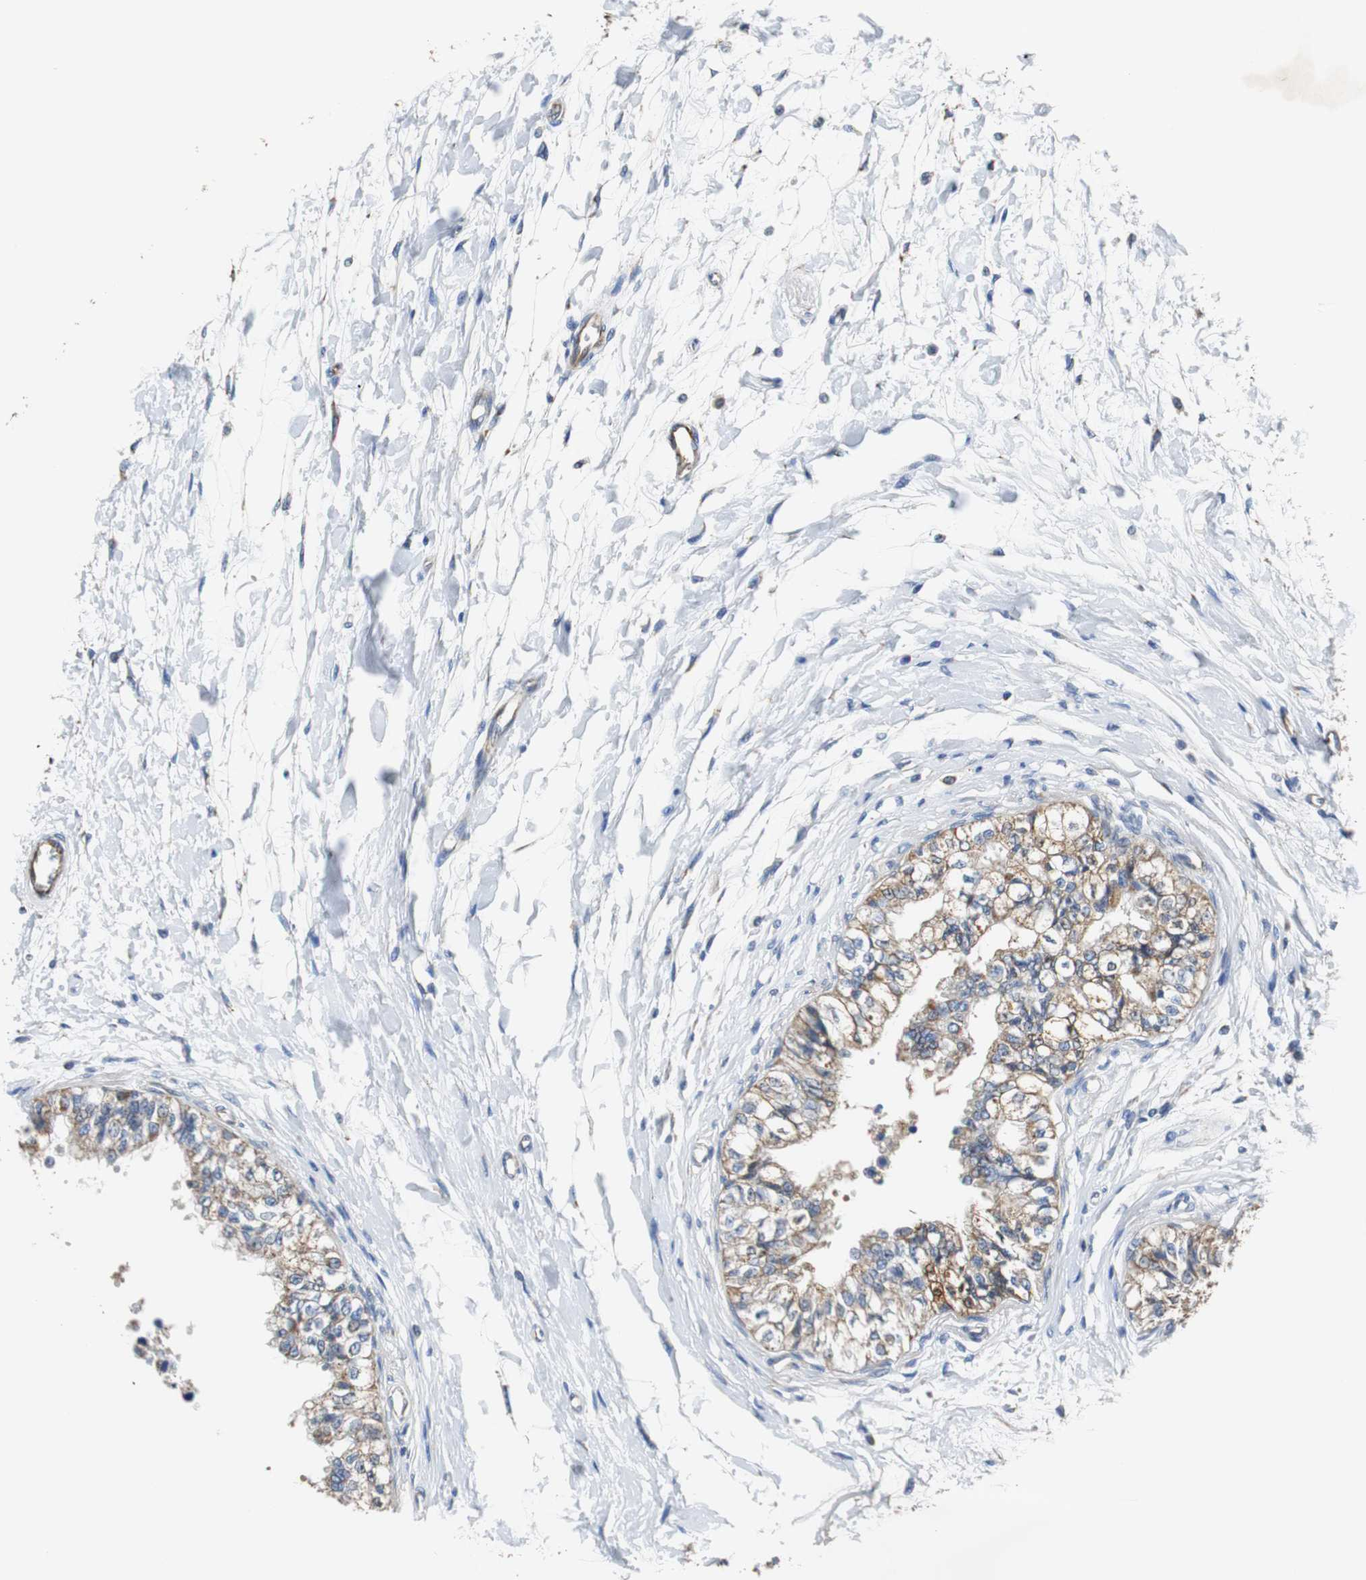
{"staining": {"intensity": "moderate", "quantity": ">75%", "location": "cytoplasmic/membranous"}, "tissue": "epididymis", "cell_type": "Glandular cells", "image_type": "normal", "snomed": [{"axis": "morphology", "description": "Normal tissue, NOS"}, {"axis": "morphology", "description": "Adenocarcinoma, metastatic, NOS"}, {"axis": "topography", "description": "Testis"}, {"axis": "topography", "description": "Epididymis"}], "caption": "The immunohistochemical stain labels moderate cytoplasmic/membranous positivity in glandular cells of benign epididymis.", "gene": "PCK1", "patient": {"sex": "male", "age": 26}}